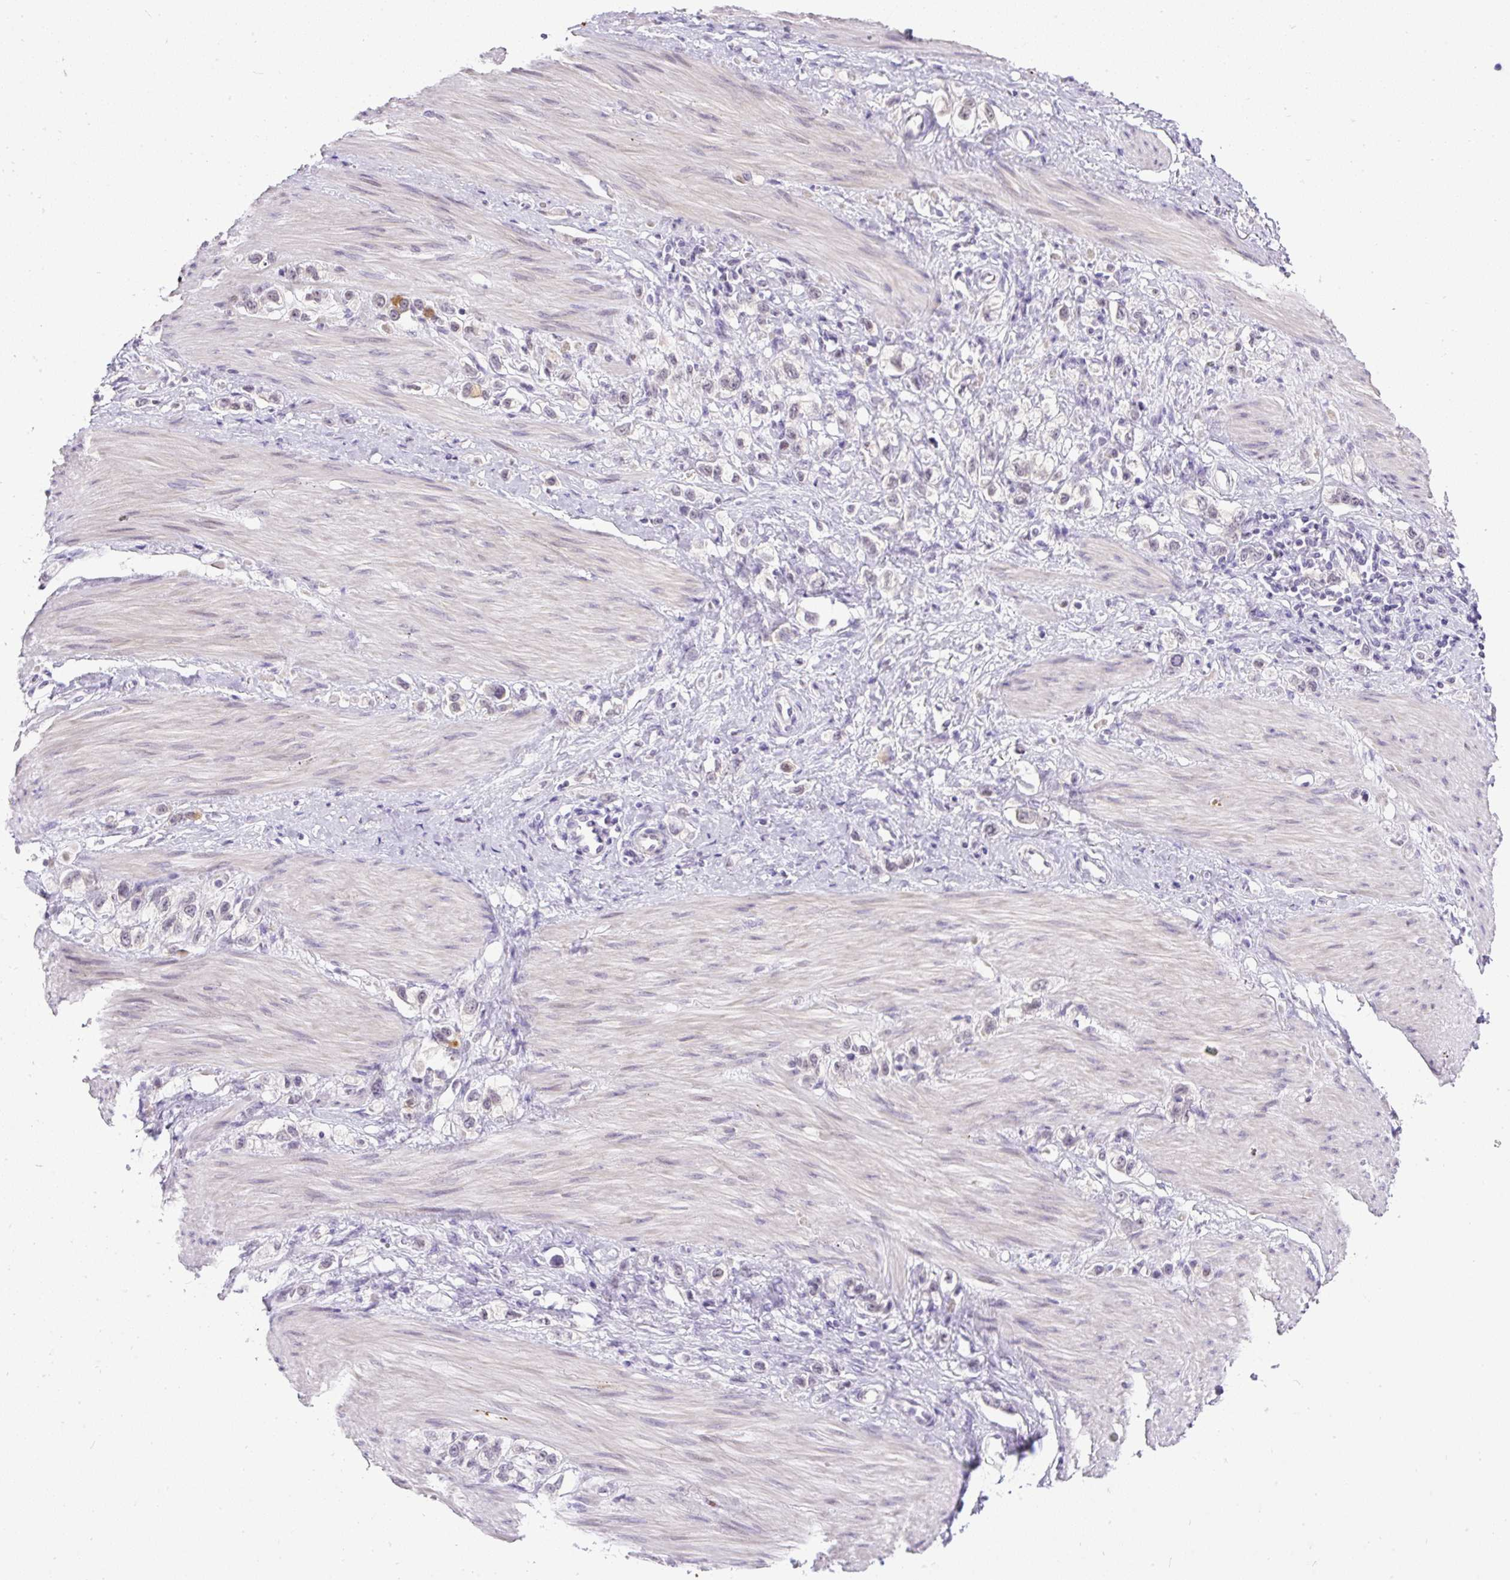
{"staining": {"intensity": "negative", "quantity": "none", "location": "none"}, "tissue": "stomach cancer", "cell_type": "Tumor cells", "image_type": "cancer", "snomed": [{"axis": "morphology", "description": "Adenocarcinoma, NOS"}, {"axis": "topography", "description": "Stomach"}], "caption": "High power microscopy histopathology image of an immunohistochemistry (IHC) photomicrograph of stomach cancer (adenocarcinoma), revealing no significant expression in tumor cells.", "gene": "WNT10B", "patient": {"sex": "female", "age": 65}}